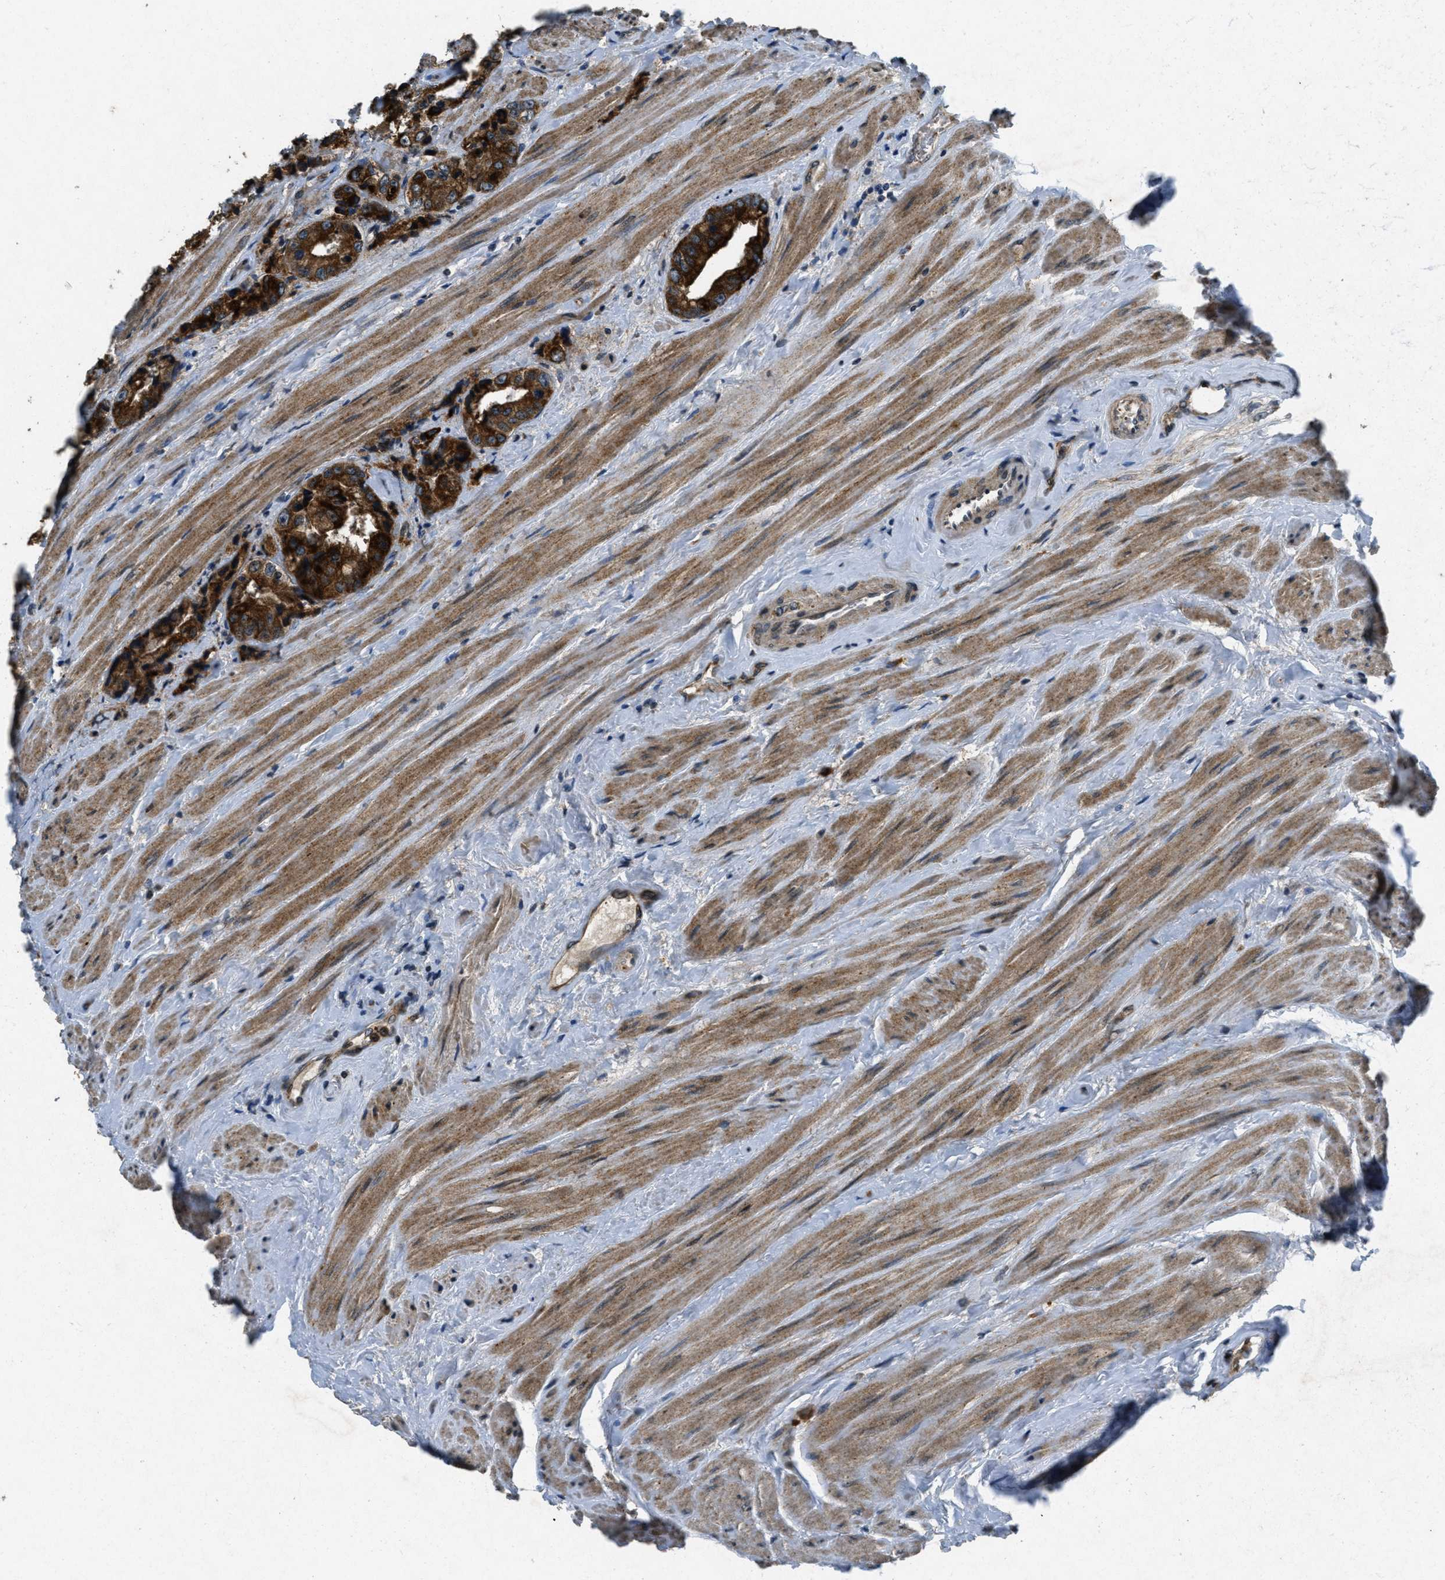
{"staining": {"intensity": "strong", "quantity": ">75%", "location": "cytoplasmic/membranous"}, "tissue": "prostate cancer", "cell_type": "Tumor cells", "image_type": "cancer", "snomed": [{"axis": "morphology", "description": "Adenocarcinoma, High grade"}, {"axis": "topography", "description": "Prostate"}], "caption": "DAB immunohistochemical staining of human high-grade adenocarcinoma (prostate) shows strong cytoplasmic/membranous protein staining in about >75% of tumor cells. The protein is shown in brown color, while the nuclei are stained blue.", "gene": "RAB3D", "patient": {"sex": "male", "age": 61}}